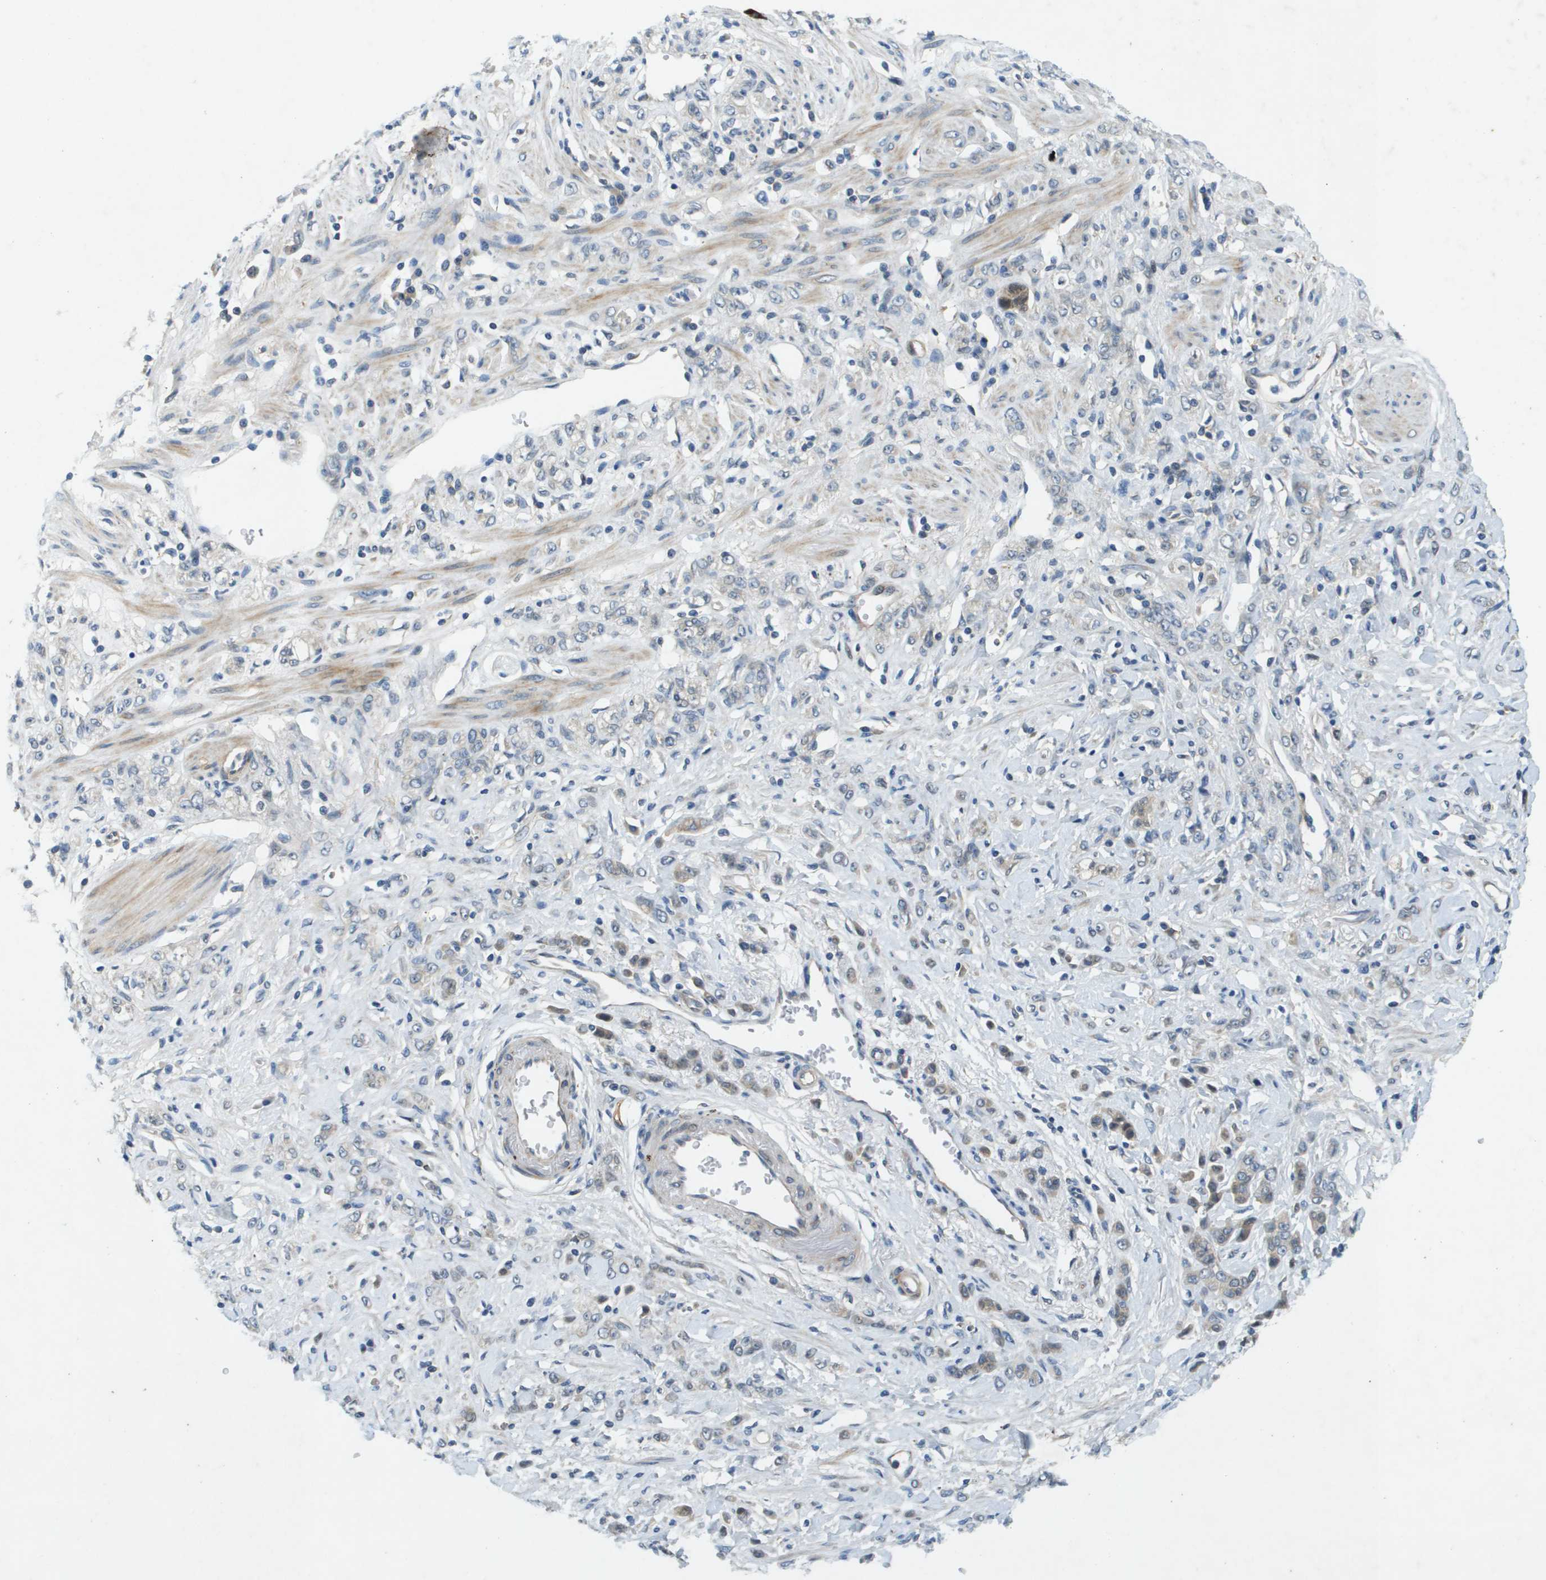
{"staining": {"intensity": "weak", "quantity": "<25%", "location": "cytoplasmic/membranous"}, "tissue": "stomach cancer", "cell_type": "Tumor cells", "image_type": "cancer", "snomed": [{"axis": "morphology", "description": "Normal tissue, NOS"}, {"axis": "morphology", "description": "Adenocarcinoma, NOS"}, {"axis": "topography", "description": "Stomach"}], "caption": "This photomicrograph is of stomach cancer (adenocarcinoma) stained with immunohistochemistry (IHC) to label a protein in brown with the nuclei are counter-stained blue. There is no positivity in tumor cells. The staining was performed using DAB to visualize the protein expression in brown, while the nuclei were stained in blue with hematoxylin (Magnification: 20x).", "gene": "PGAP3", "patient": {"sex": "male", "age": 82}}